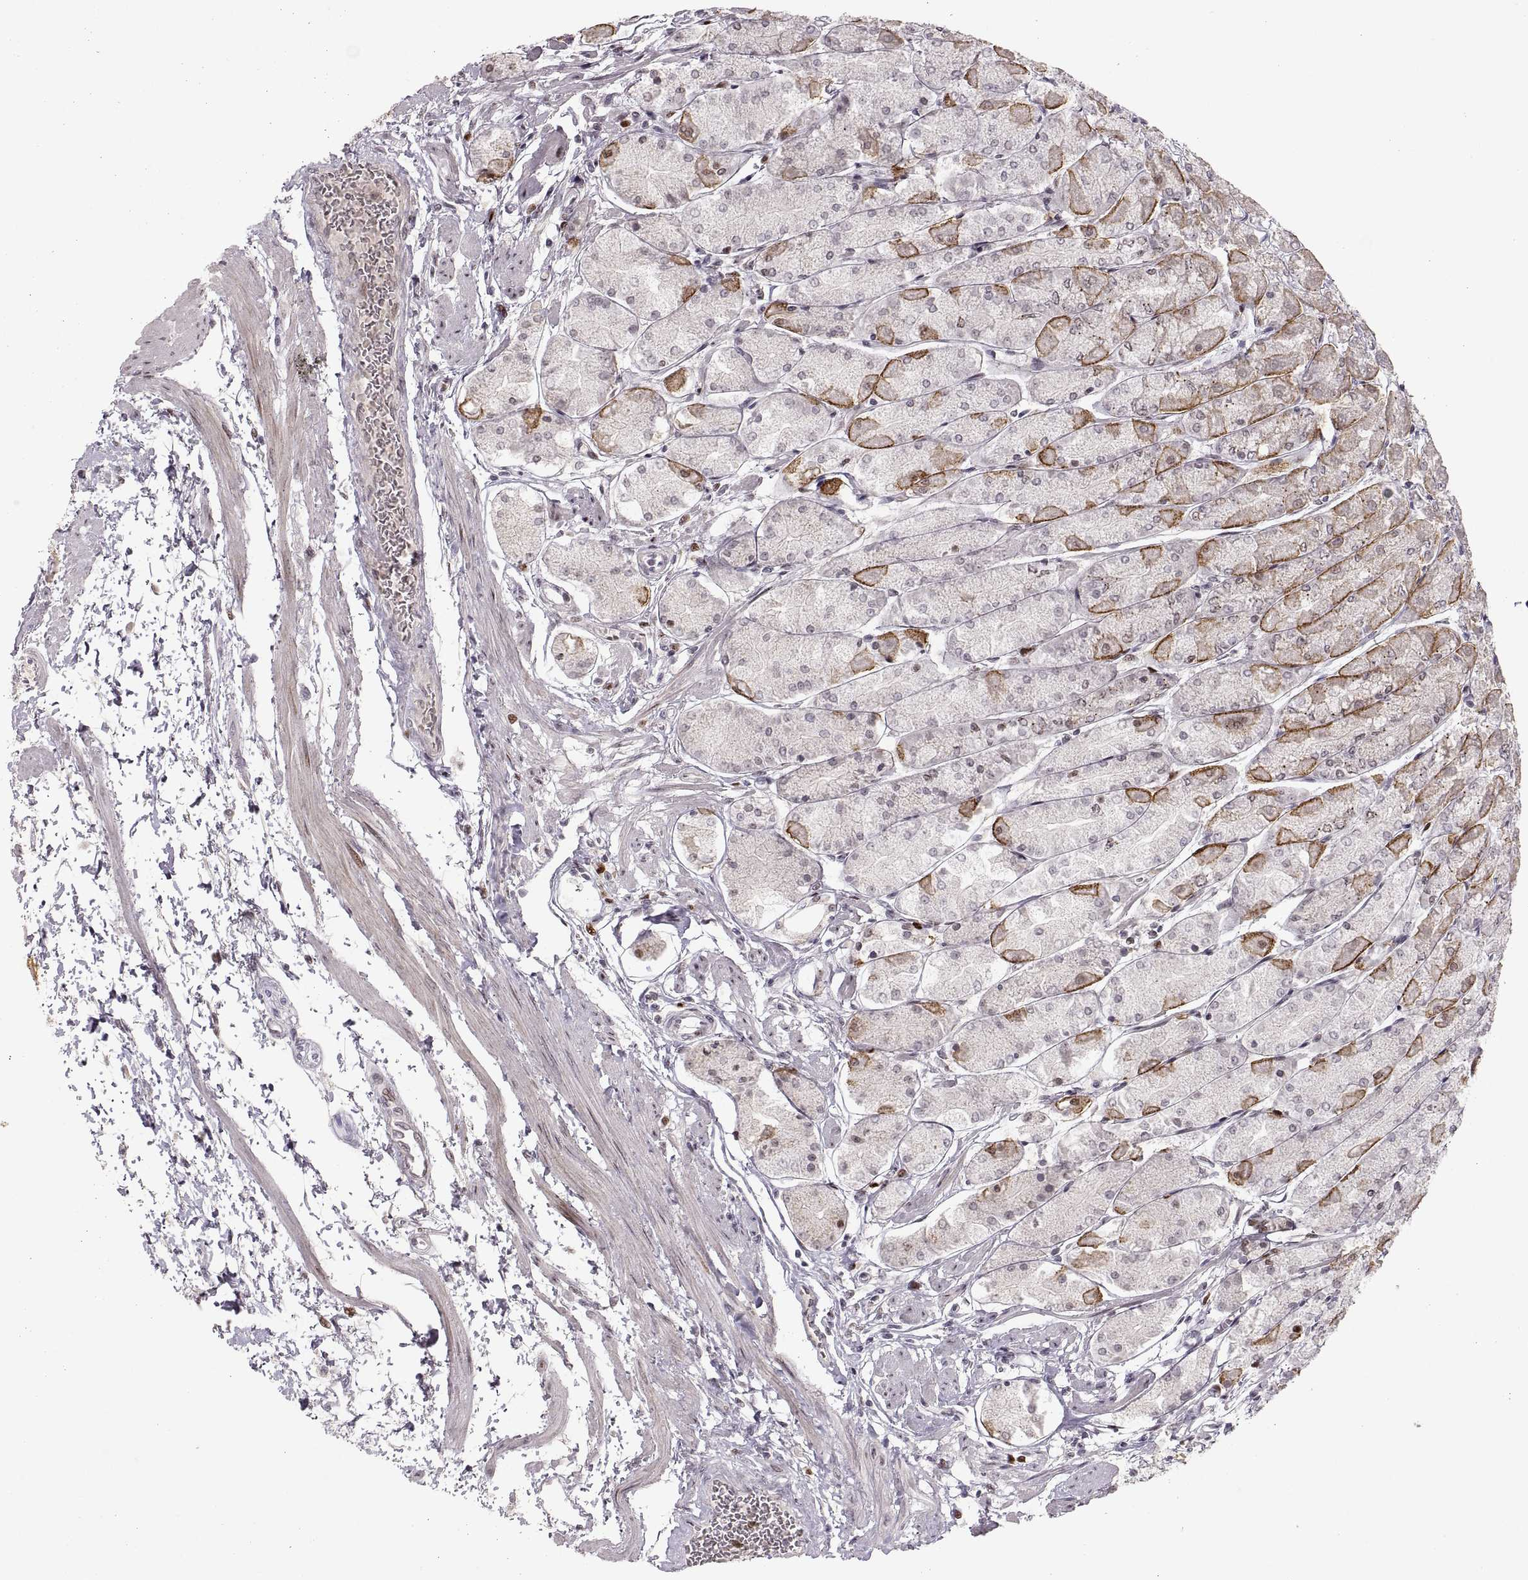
{"staining": {"intensity": "strong", "quantity": "25%-75%", "location": "cytoplasmic/membranous,nuclear"}, "tissue": "stomach", "cell_type": "Glandular cells", "image_type": "normal", "snomed": [{"axis": "morphology", "description": "Normal tissue, NOS"}, {"axis": "topography", "description": "Stomach, upper"}], "caption": "This is a histology image of immunohistochemistry staining of benign stomach, which shows strong expression in the cytoplasmic/membranous,nuclear of glandular cells.", "gene": "SNAI1", "patient": {"sex": "male", "age": 60}}